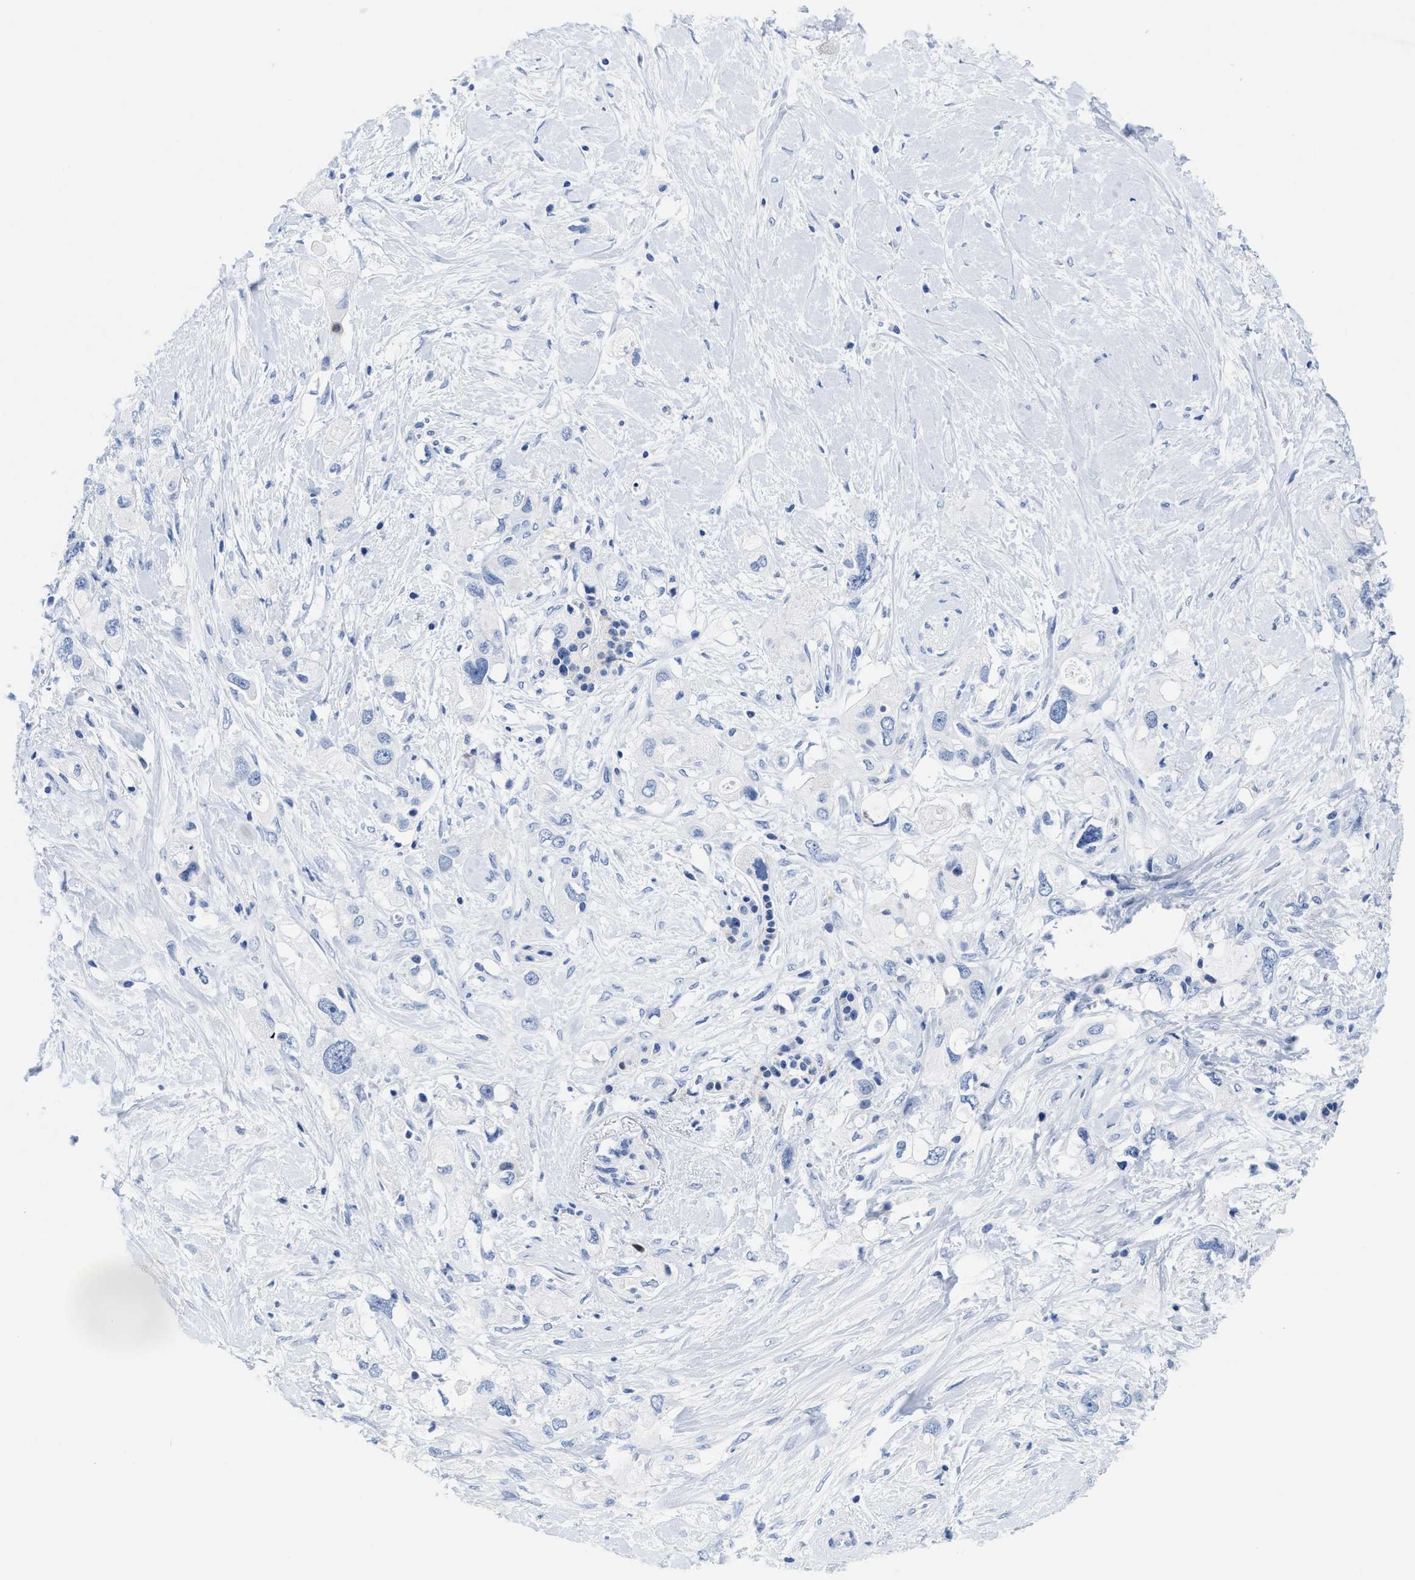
{"staining": {"intensity": "negative", "quantity": "none", "location": "none"}, "tissue": "pancreatic cancer", "cell_type": "Tumor cells", "image_type": "cancer", "snomed": [{"axis": "morphology", "description": "Adenocarcinoma, NOS"}, {"axis": "topography", "description": "Pancreas"}], "caption": "This is a image of immunohistochemistry staining of adenocarcinoma (pancreatic), which shows no positivity in tumor cells.", "gene": "TTC3", "patient": {"sex": "female", "age": 56}}